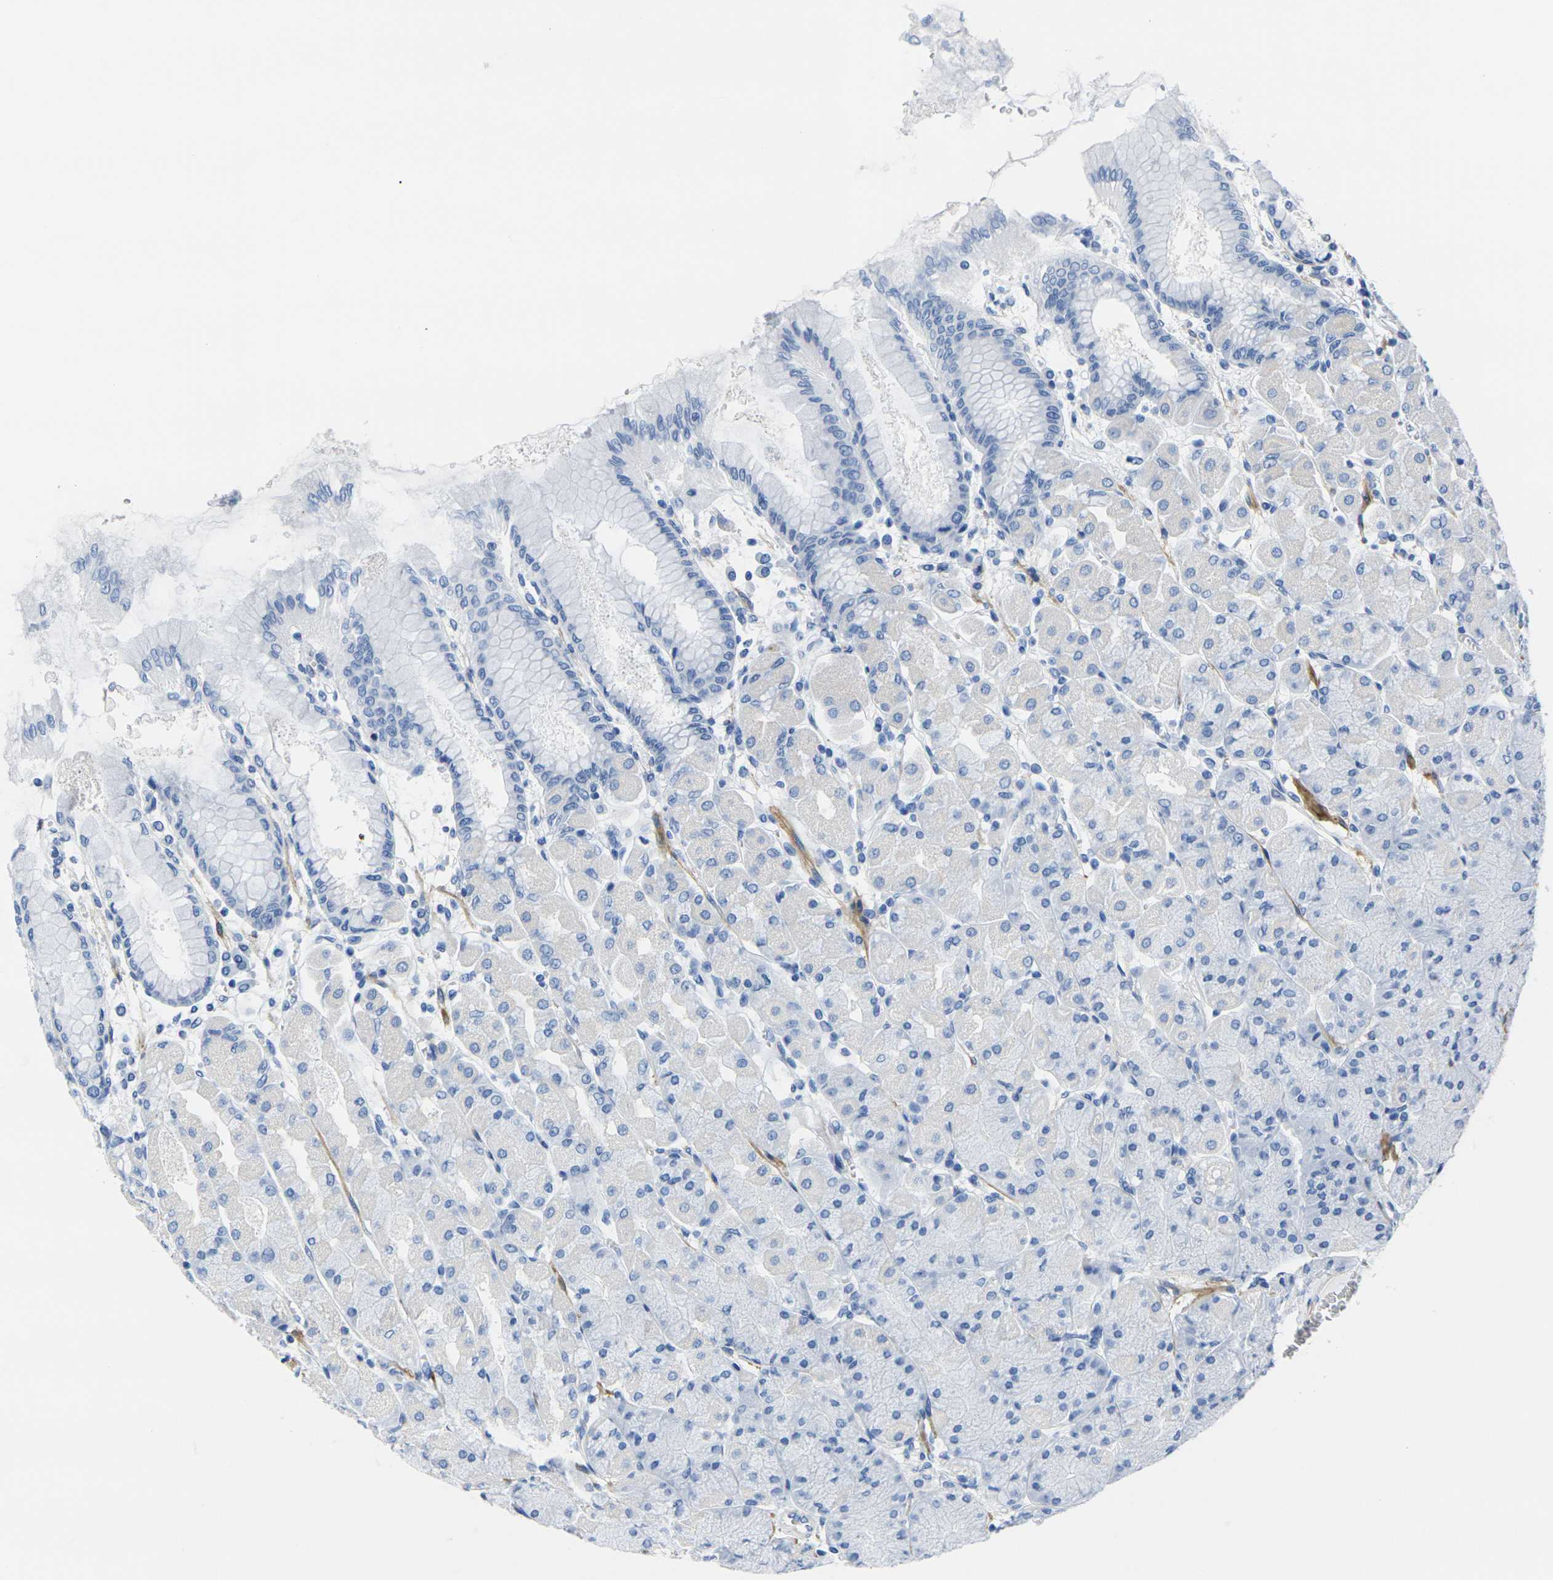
{"staining": {"intensity": "negative", "quantity": "none", "location": "none"}, "tissue": "stomach", "cell_type": "Glandular cells", "image_type": "normal", "snomed": [{"axis": "morphology", "description": "Normal tissue, NOS"}, {"axis": "topography", "description": "Stomach, upper"}], "caption": "The micrograph displays no staining of glandular cells in unremarkable stomach. Brightfield microscopy of immunohistochemistry (IHC) stained with DAB (3,3'-diaminobenzidine) (brown) and hematoxylin (blue), captured at high magnification.", "gene": "CNN1", "patient": {"sex": "female", "age": 56}}